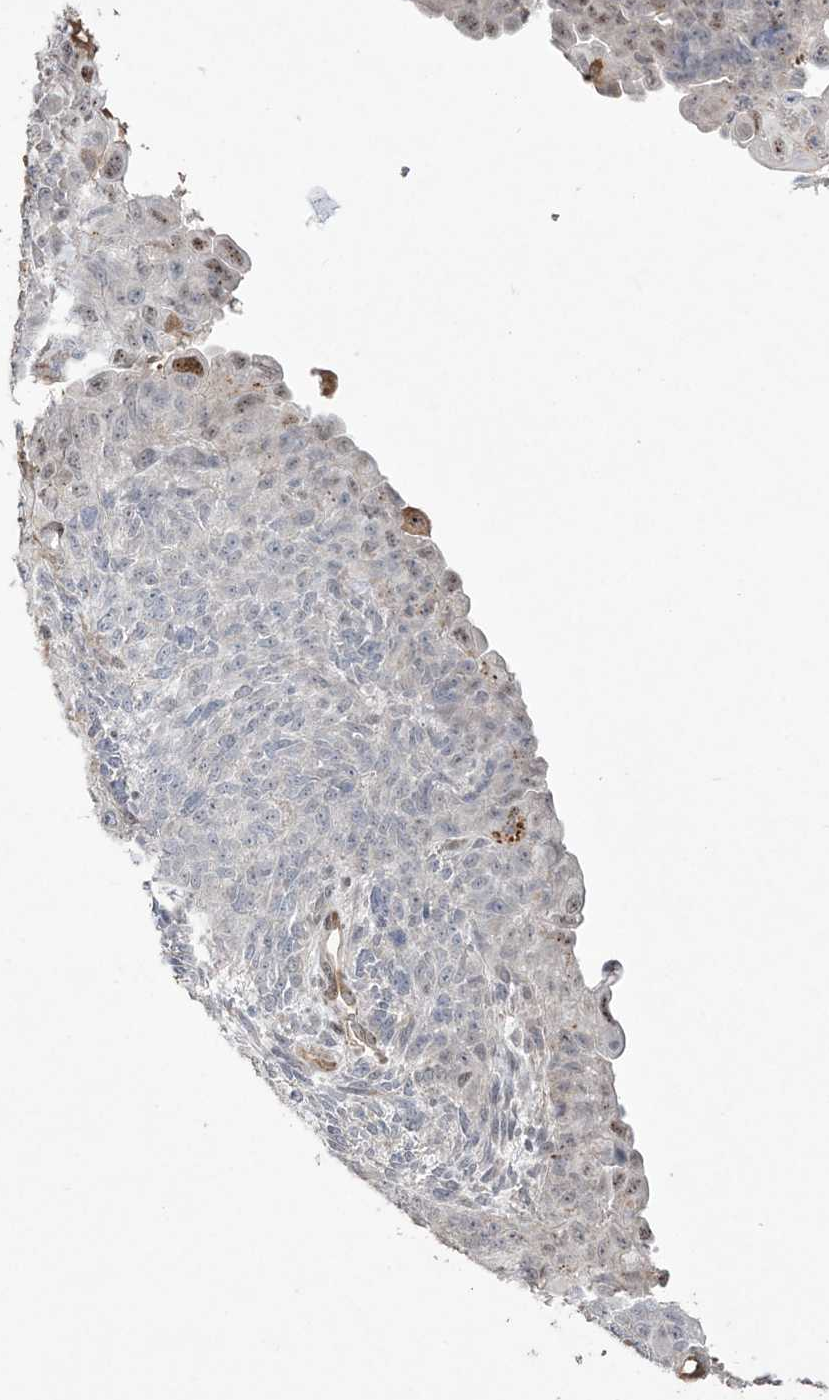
{"staining": {"intensity": "moderate", "quantity": "<25%", "location": "nuclear"}, "tissue": "endometrial cancer", "cell_type": "Tumor cells", "image_type": "cancer", "snomed": [{"axis": "morphology", "description": "Adenocarcinoma, NOS"}, {"axis": "topography", "description": "Endometrium"}], "caption": "High-power microscopy captured an IHC image of endometrial adenocarcinoma, revealing moderate nuclear expression in approximately <25% of tumor cells. The protein is stained brown, and the nuclei are stained in blue (DAB (3,3'-diaminobenzidine) IHC with brightfield microscopy, high magnification).", "gene": "RBM17", "patient": {"sex": "female", "age": 32}}